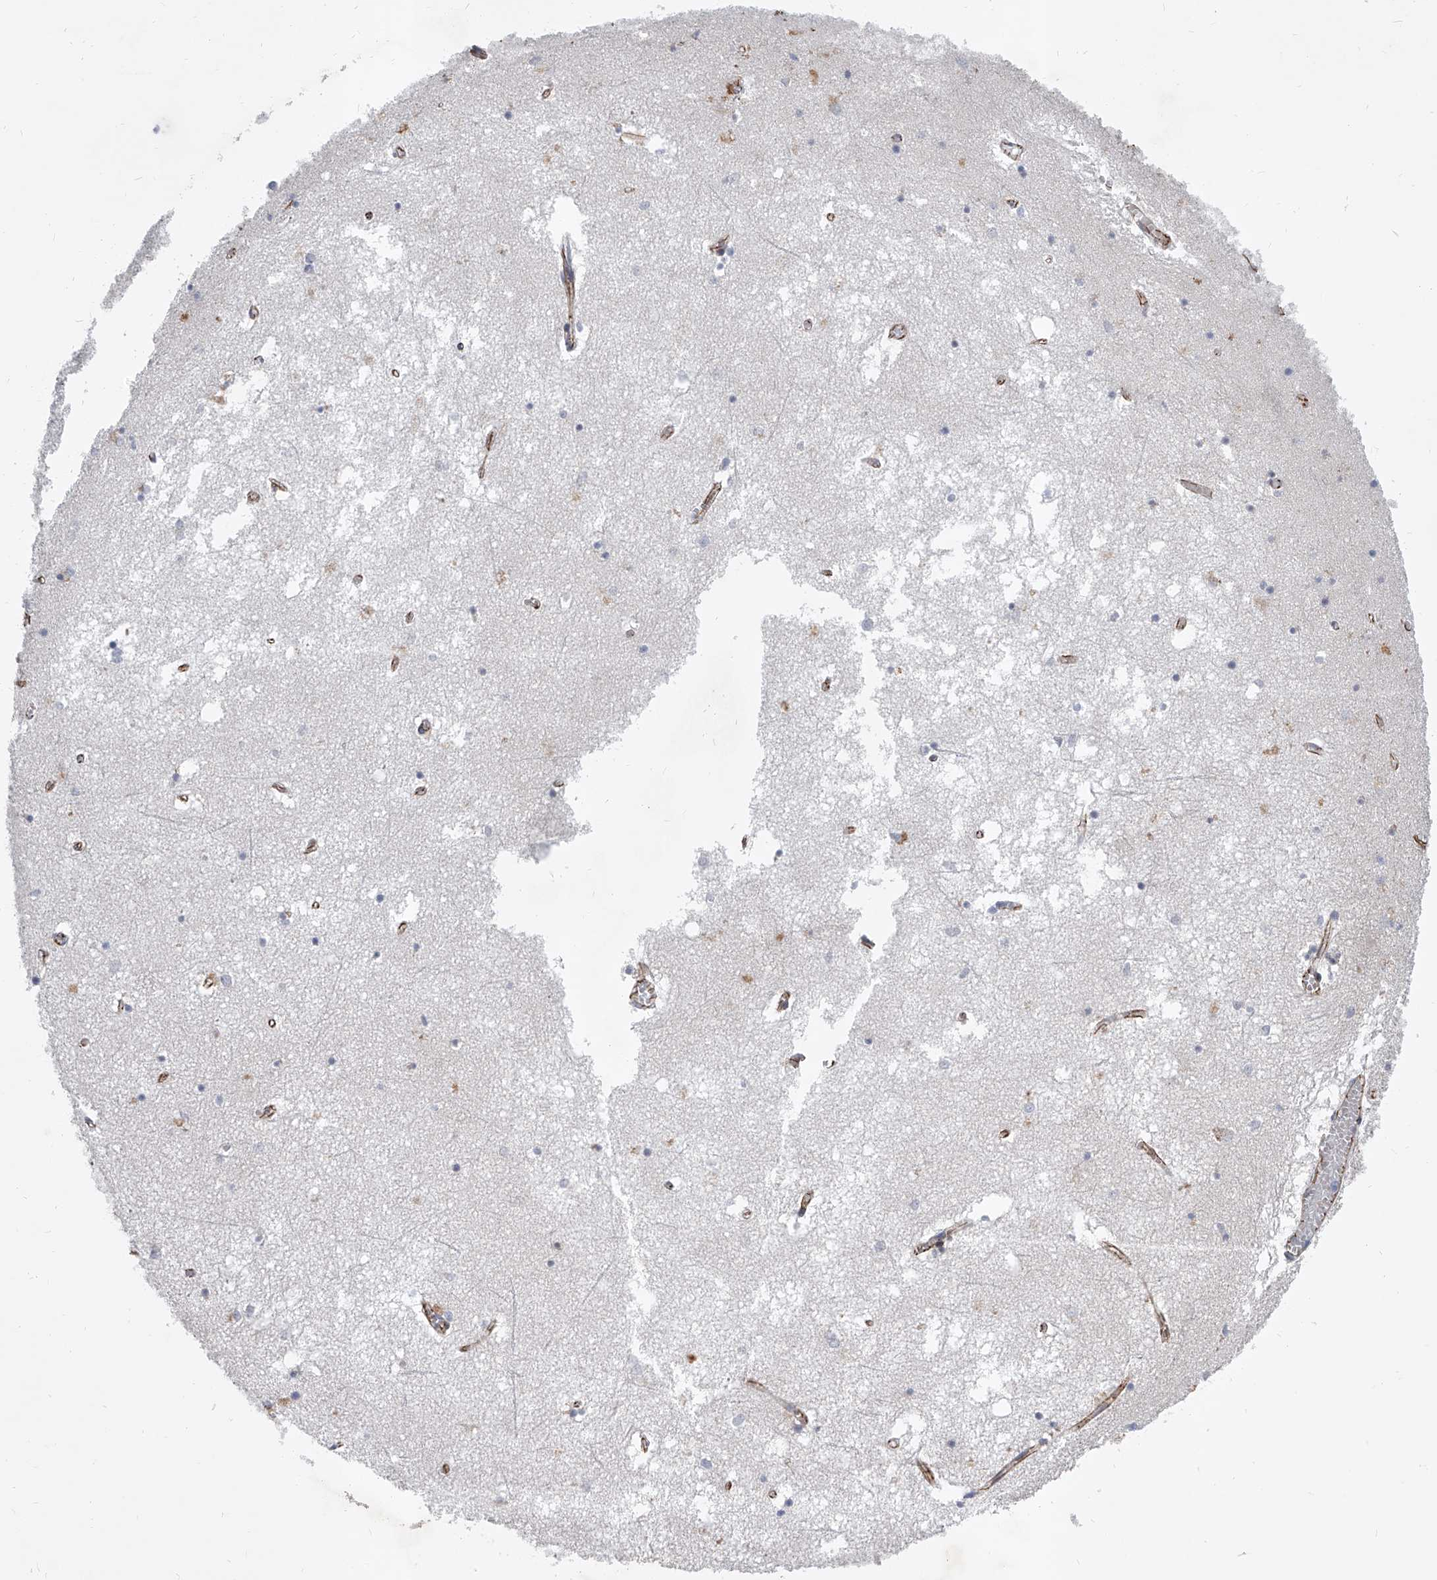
{"staining": {"intensity": "negative", "quantity": "none", "location": "none"}, "tissue": "hippocampus", "cell_type": "Glial cells", "image_type": "normal", "snomed": [{"axis": "morphology", "description": "Normal tissue, NOS"}, {"axis": "topography", "description": "Hippocampus"}], "caption": "This is an IHC image of unremarkable human hippocampus. There is no expression in glial cells.", "gene": "ENSG00000250424", "patient": {"sex": "male", "age": 70}}